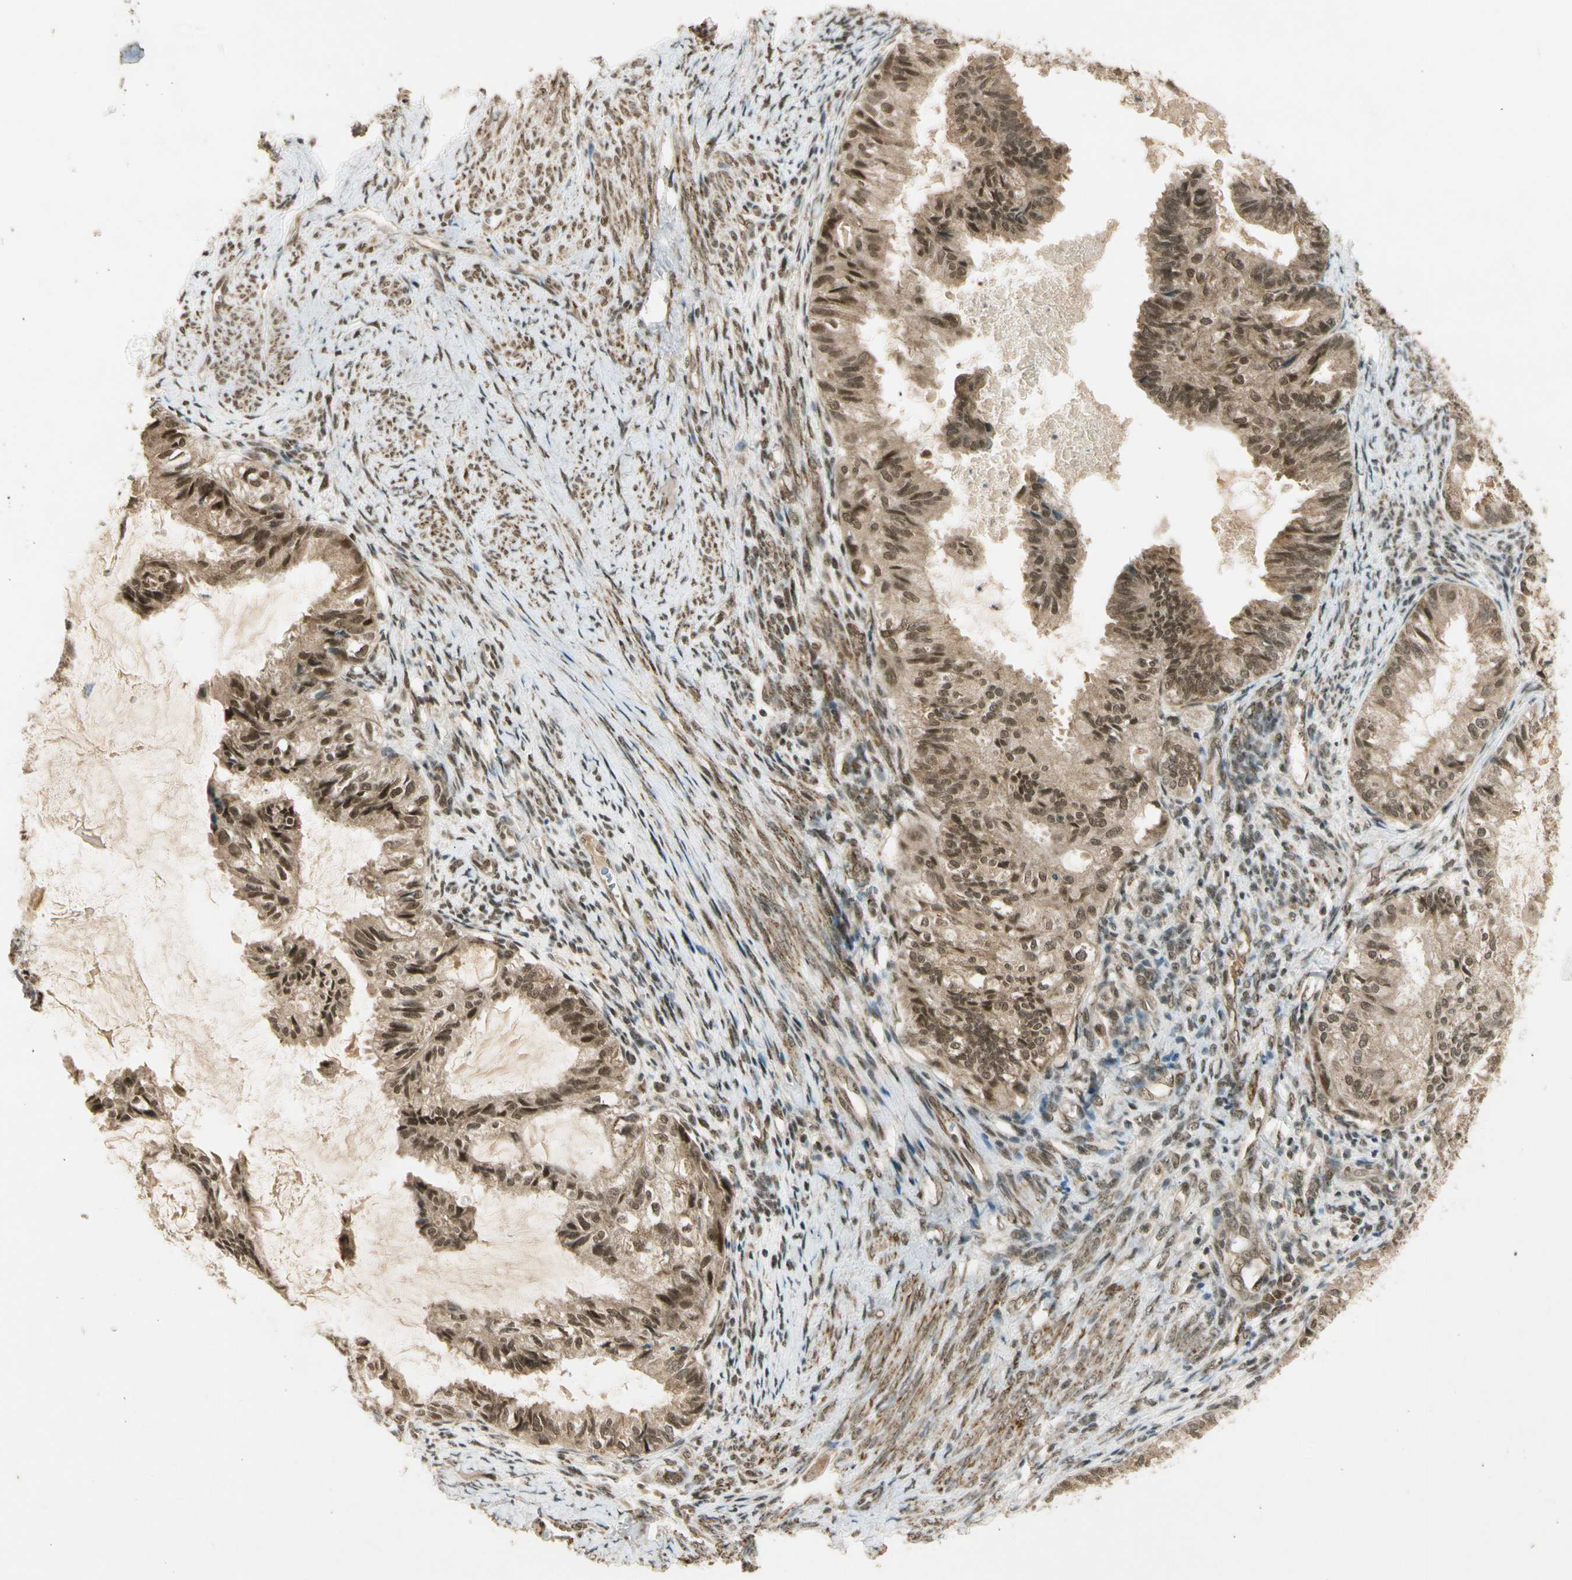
{"staining": {"intensity": "moderate", "quantity": ">75%", "location": "cytoplasmic/membranous,nuclear"}, "tissue": "cervical cancer", "cell_type": "Tumor cells", "image_type": "cancer", "snomed": [{"axis": "morphology", "description": "Normal tissue, NOS"}, {"axis": "morphology", "description": "Adenocarcinoma, NOS"}, {"axis": "topography", "description": "Cervix"}, {"axis": "topography", "description": "Endometrium"}], "caption": "Cervical cancer (adenocarcinoma) tissue exhibits moderate cytoplasmic/membranous and nuclear positivity in about >75% of tumor cells, visualized by immunohistochemistry.", "gene": "ZNF135", "patient": {"sex": "female", "age": 86}}